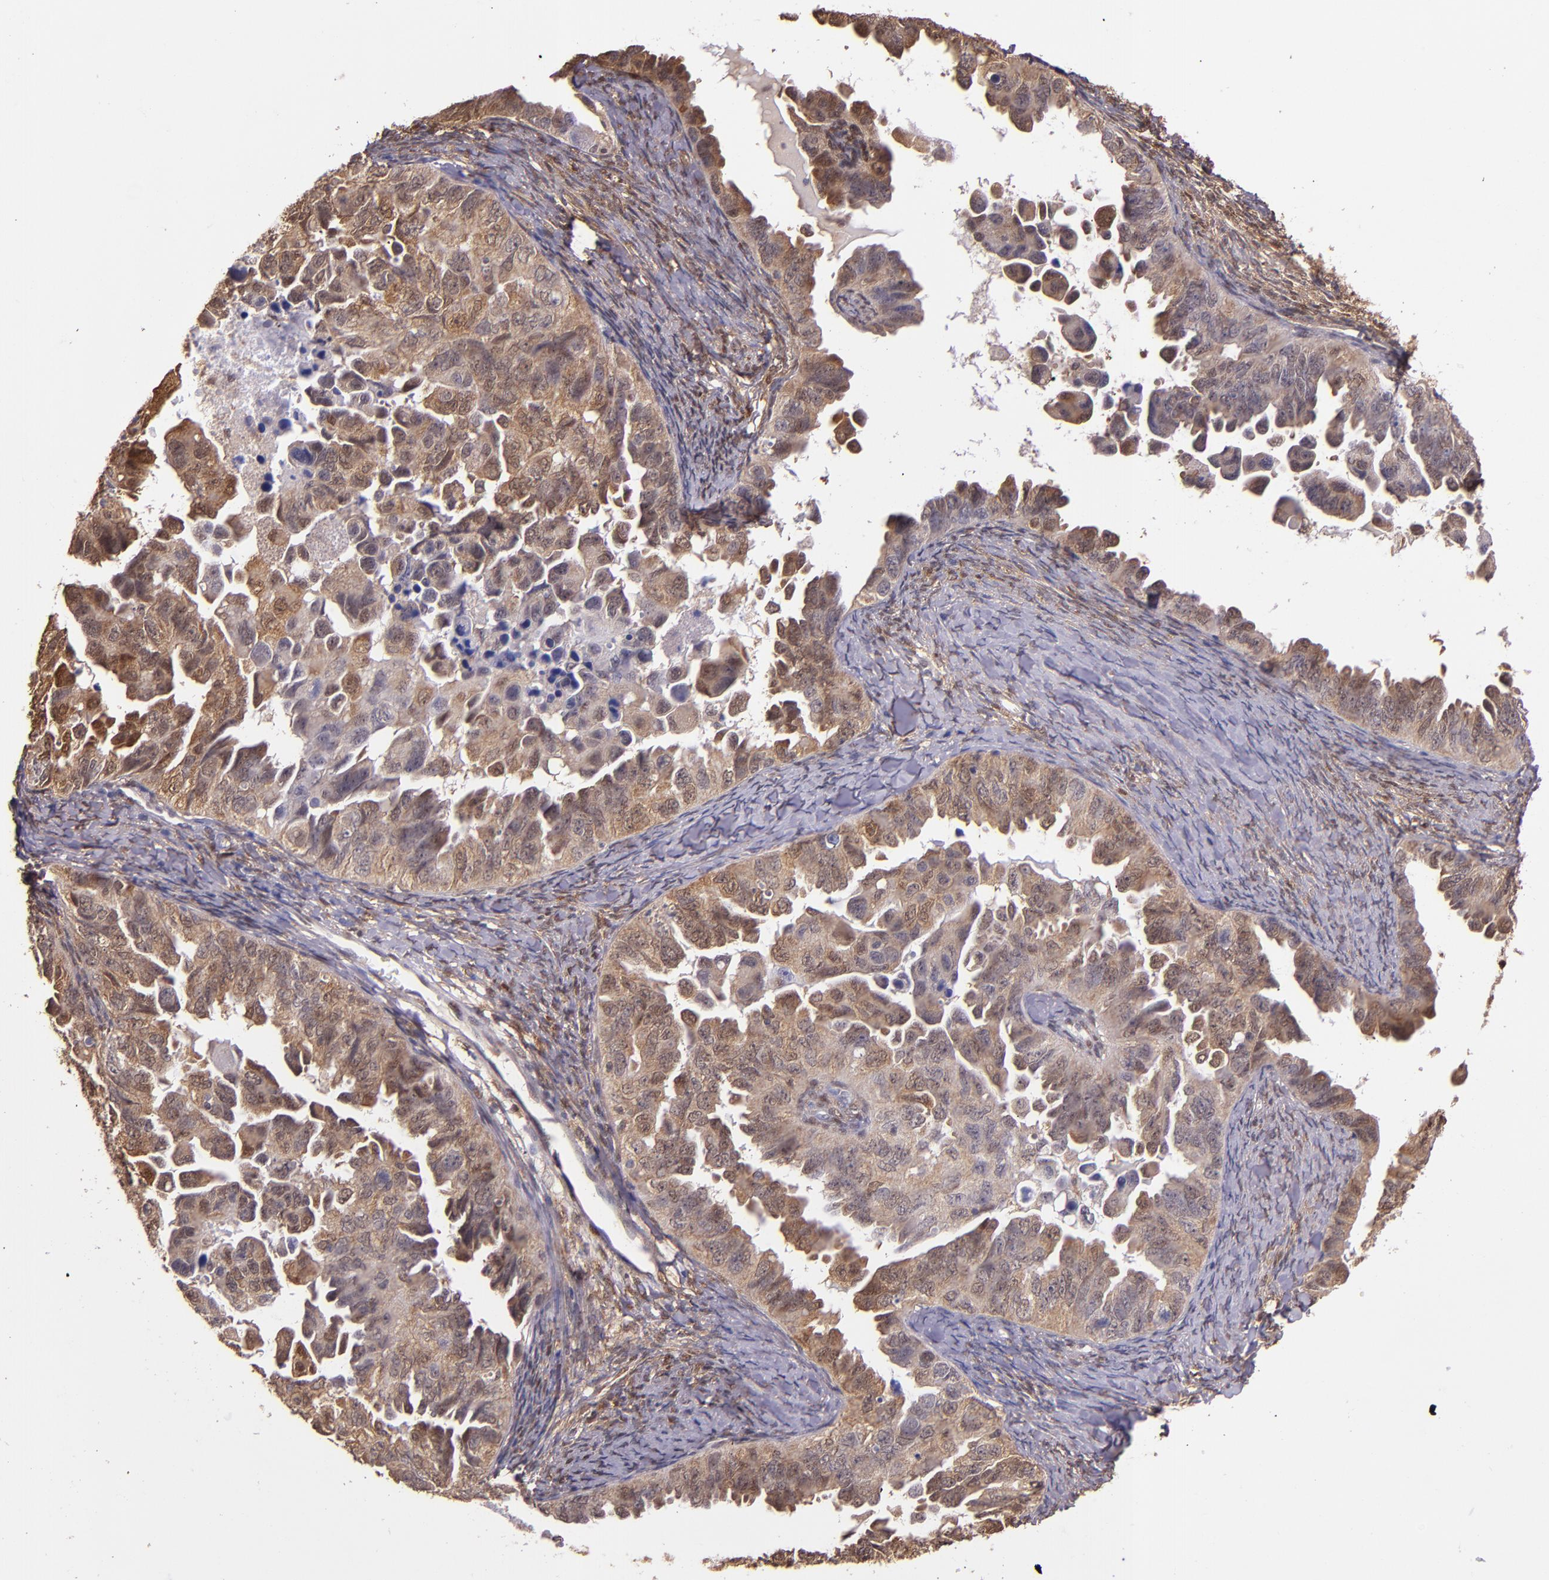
{"staining": {"intensity": "moderate", "quantity": ">75%", "location": "cytoplasmic/membranous"}, "tissue": "ovarian cancer", "cell_type": "Tumor cells", "image_type": "cancer", "snomed": [{"axis": "morphology", "description": "Cystadenocarcinoma, serous, NOS"}, {"axis": "topography", "description": "Ovary"}], "caption": "An IHC histopathology image of tumor tissue is shown. Protein staining in brown highlights moderate cytoplasmic/membranous positivity in ovarian serous cystadenocarcinoma within tumor cells. The staining was performed using DAB, with brown indicating positive protein expression. Nuclei are stained blue with hematoxylin.", "gene": "STAT6", "patient": {"sex": "female", "age": 82}}